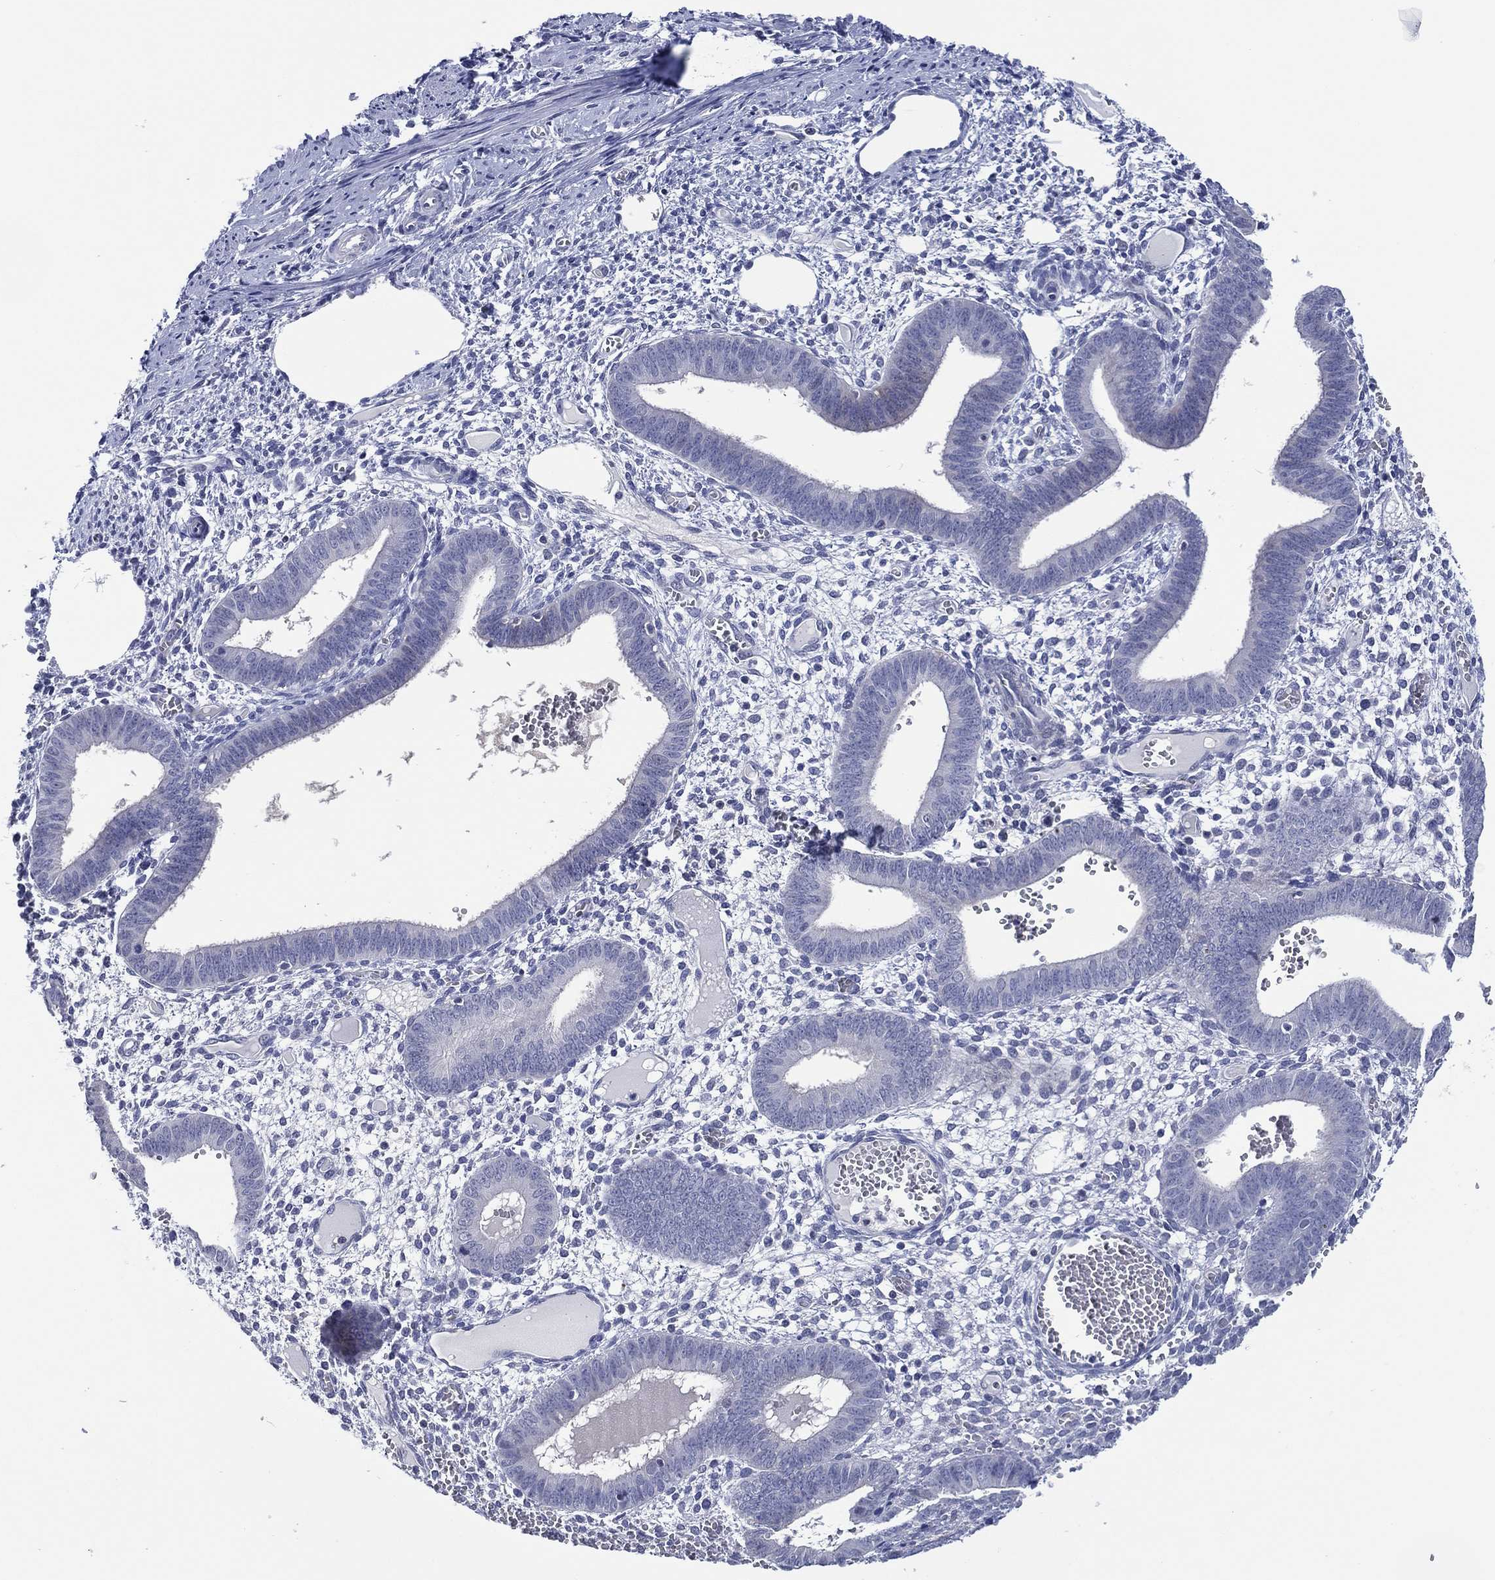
{"staining": {"intensity": "negative", "quantity": "none", "location": "none"}, "tissue": "endometrium", "cell_type": "Cells in endometrial stroma", "image_type": "normal", "snomed": [{"axis": "morphology", "description": "Normal tissue, NOS"}, {"axis": "topography", "description": "Endometrium"}], "caption": "Immunohistochemical staining of normal human endometrium demonstrates no significant positivity in cells in endometrial stroma.", "gene": "TRIM31", "patient": {"sex": "female", "age": 42}}